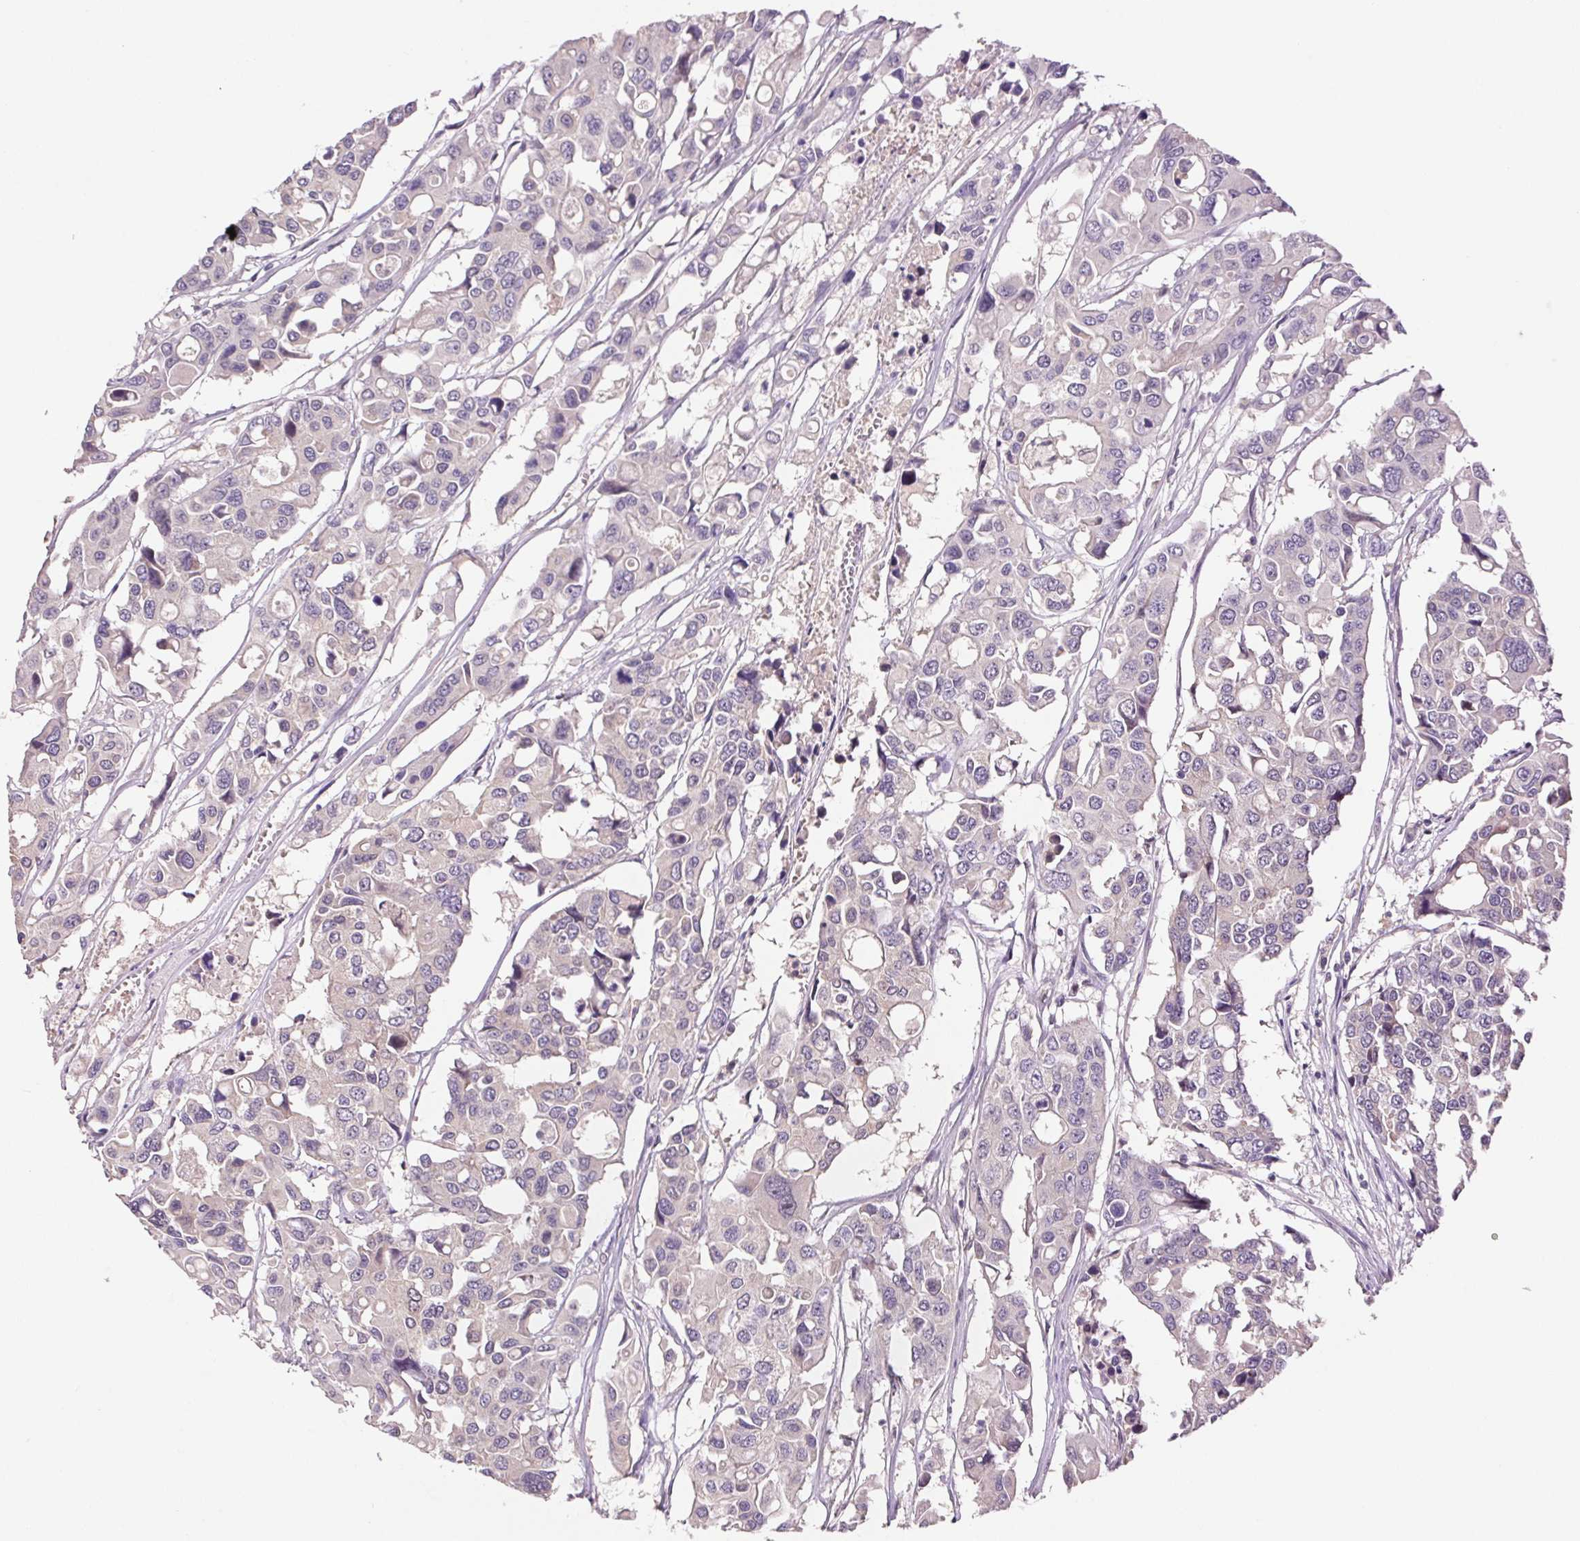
{"staining": {"intensity": "negative", "quantity": "none", "location": "none"}, "tissue": "colorectal cancer", "cell_type": "Tumor cells", "image_type": "cancer", "snomed": [{"axis": "morphology", "description": "Adenocarcinoma, NOS"}, {"axis": "topography", "description": "Colon"}], "caption": "Immunohistochemistry (IHC) micrograph of colorectal cancer (adenocarcinoma) stained for a protein (brown), which shows no expression in tumor cells.", "gene": "ALDH8A1", "patient": {"sex": "male", "age": 77}}